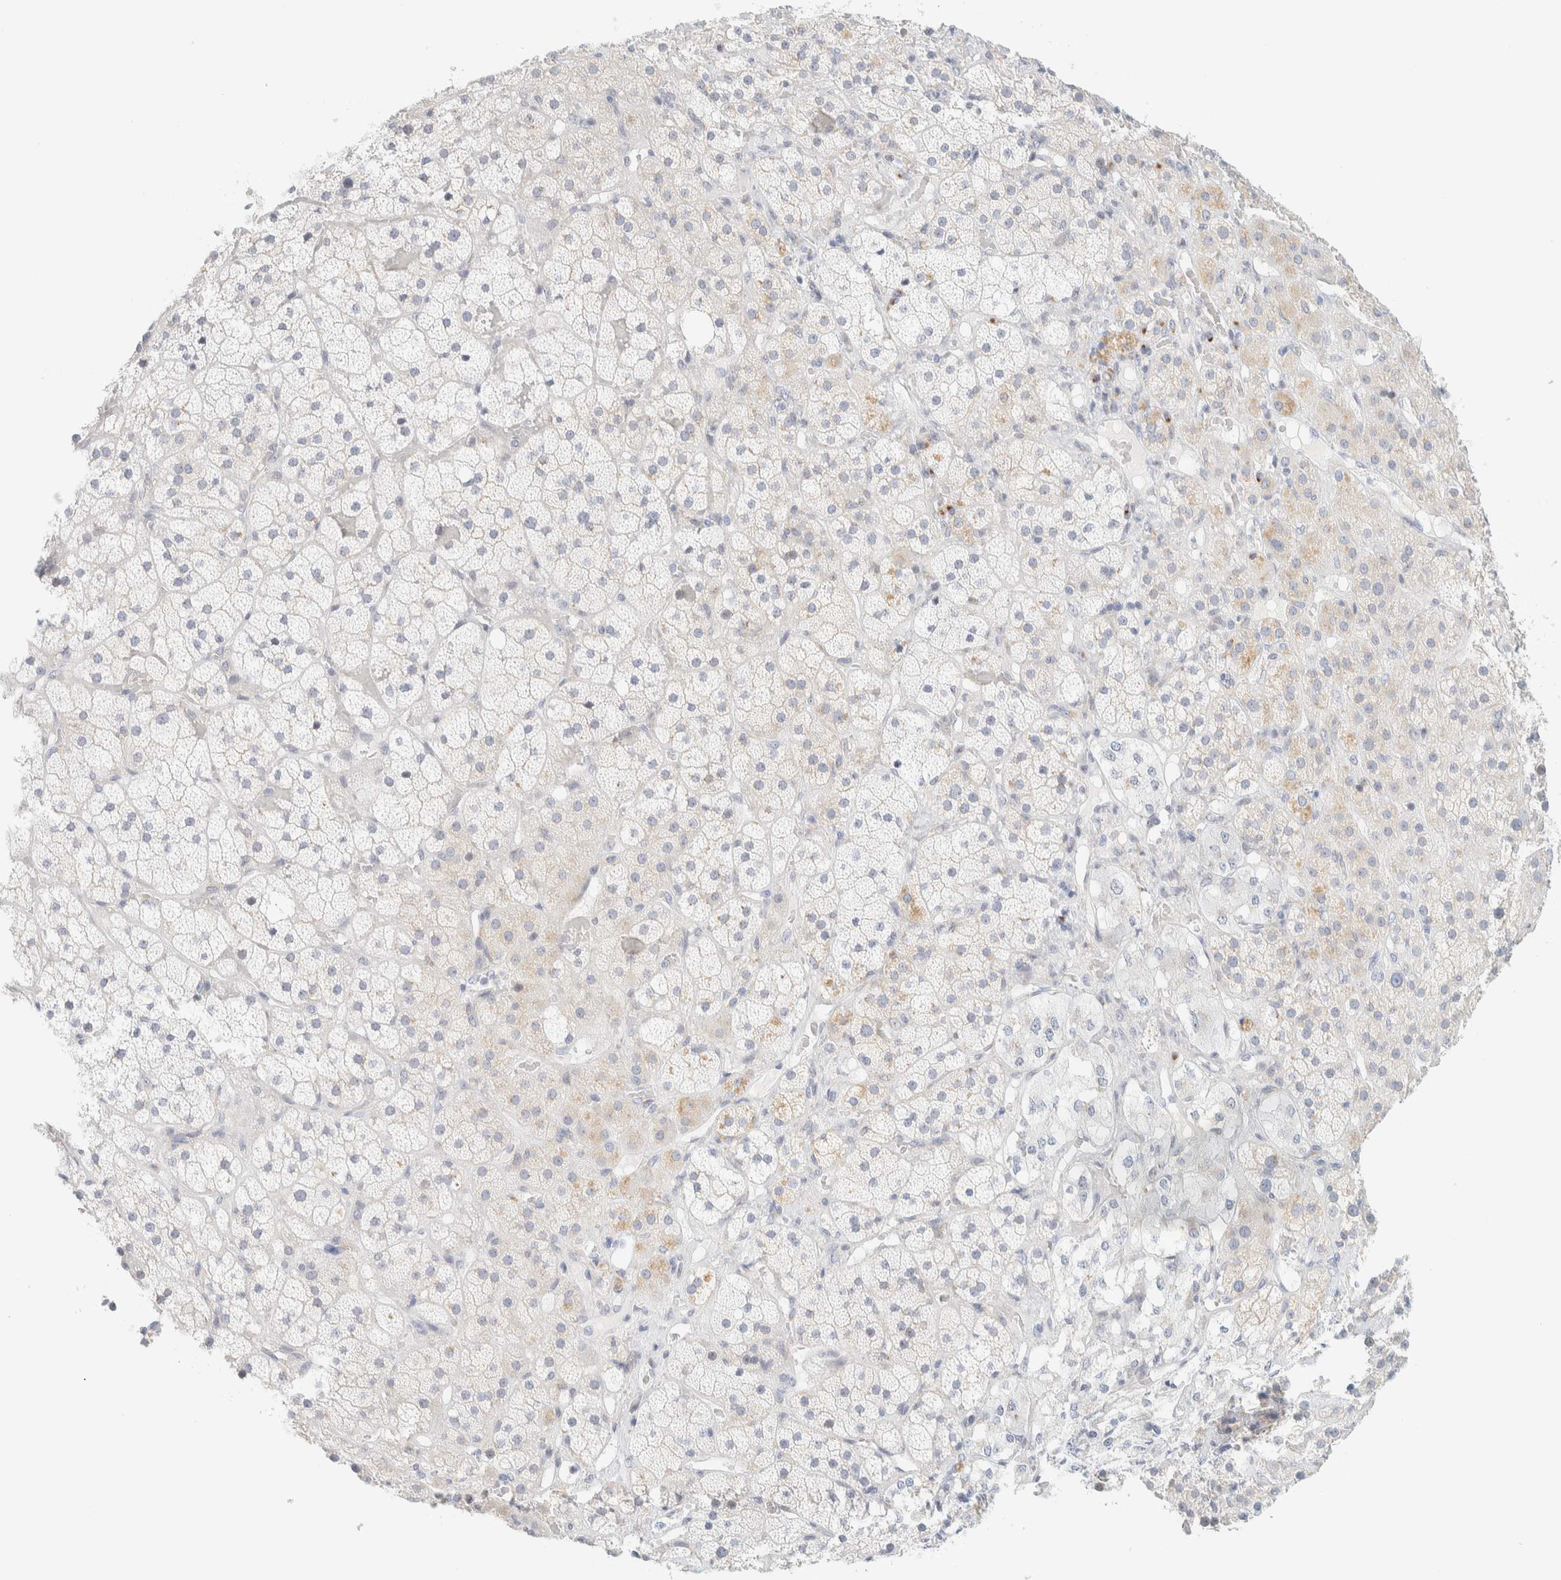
{"staining": {"intensity": "weak", "quantity": "<25%", "location": "cytoplasmic/membranous"}, "tissue": "adrenal gland", "cell_type": "Glandular cells", "image_type": "normal", "snomed": [{"axis": "morphology", "description": "Normal tissue, NOS"}, {"axis": "topography", "description": "Adrenal gland"}], "caption": "Glandular cells are negative for protein expression in normal human adrenal gland. The staining is performed using DAB brown chromogen with nuclei counter-stained in using hematoxylin.", "gene": "SPNS3", "patient": {"sex": "male", "age": 57}}